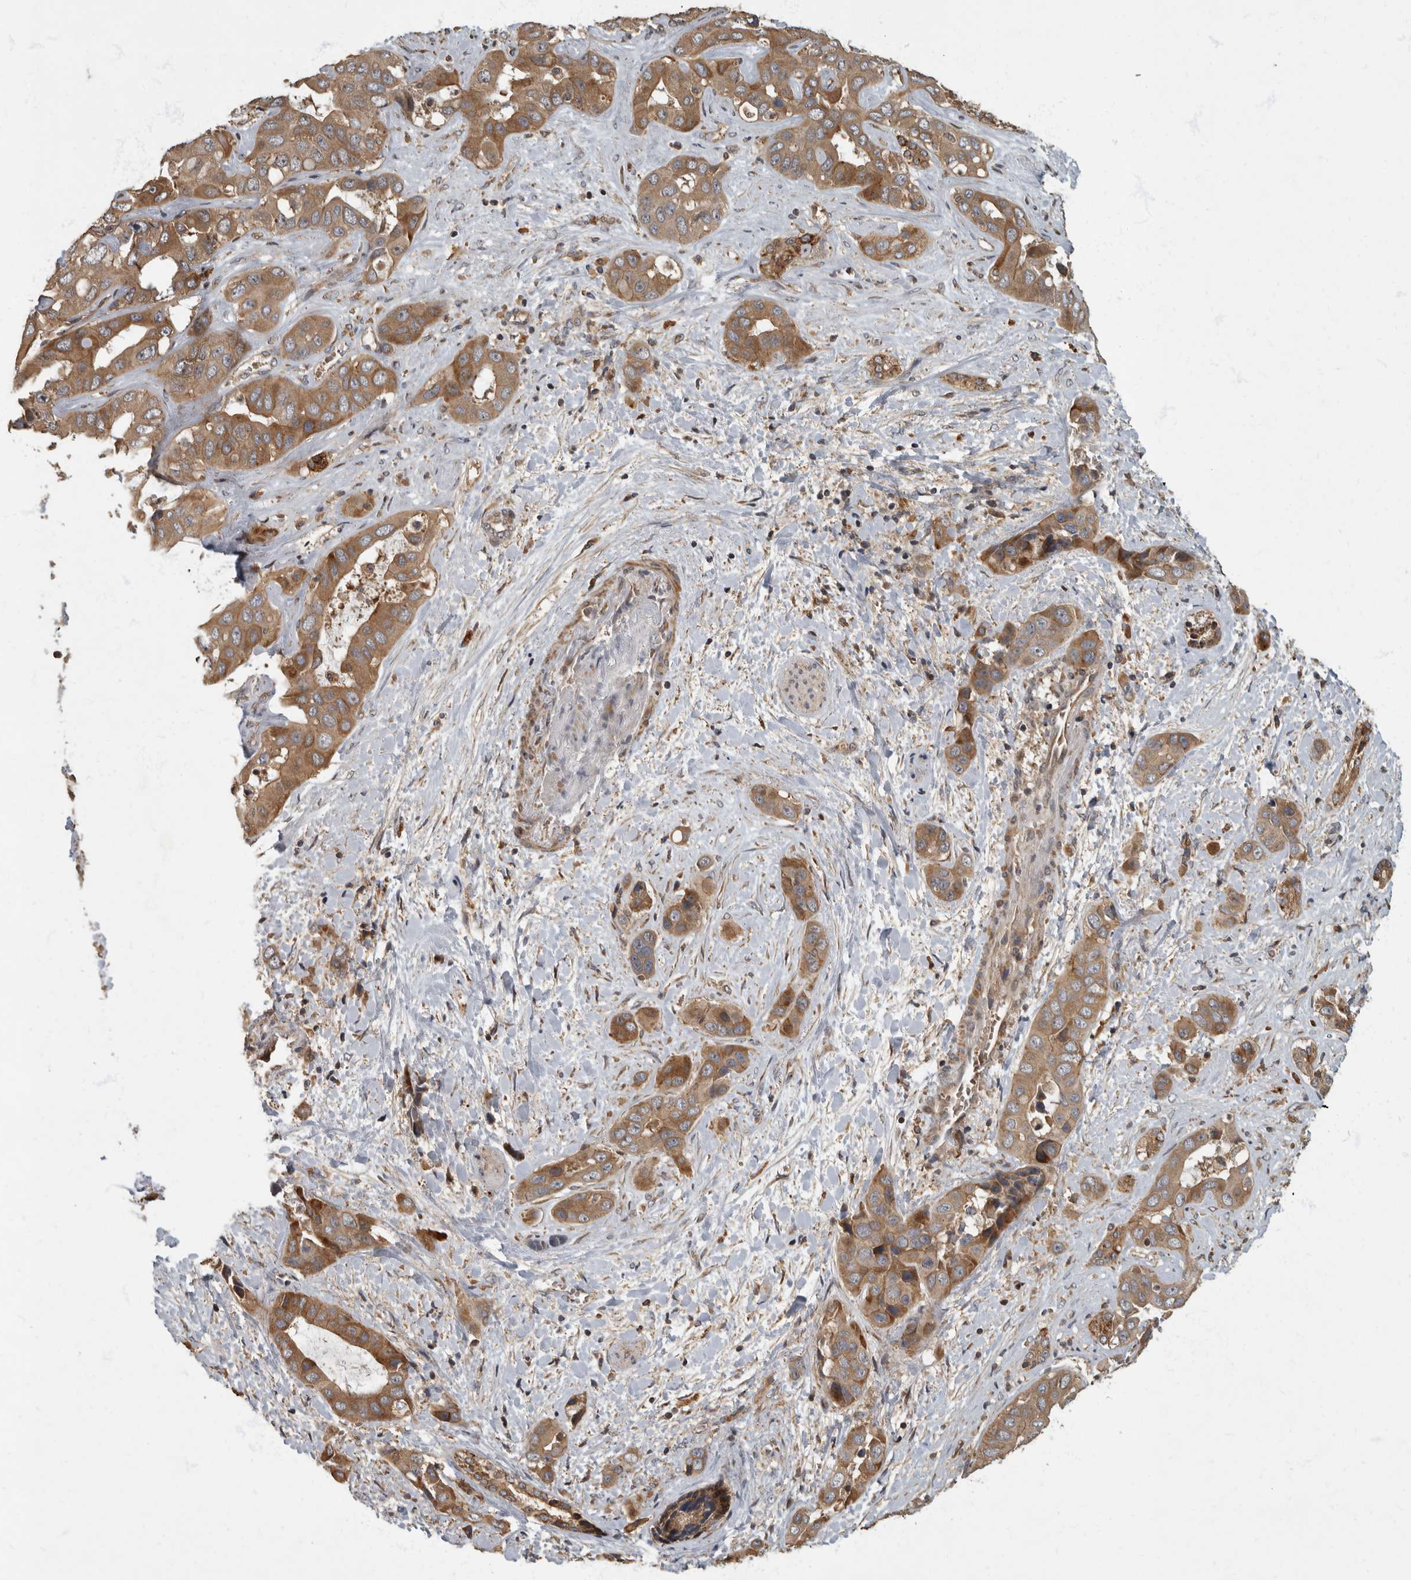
{"staining": {"intensity": "moderate", "quantity": ">75%", "location": "cytoplasmic/membranous"}, "tissue": "liver cancer", "cell_type": "Tumor cells", "image_type": "cancer", "snomed": [{"axis": "morphology", "description": "Cholangiocarcinoma"}, {"axis": "topography", "description": "Liver"}], "caption": "Liver cancer (cholangiocarcinoma) stained for a protein exhibits moderate cytoplasmic/membranous positivity in tumor cells.", "gene": "IQCK", "patient": {"sex": "female", "age": 52}}